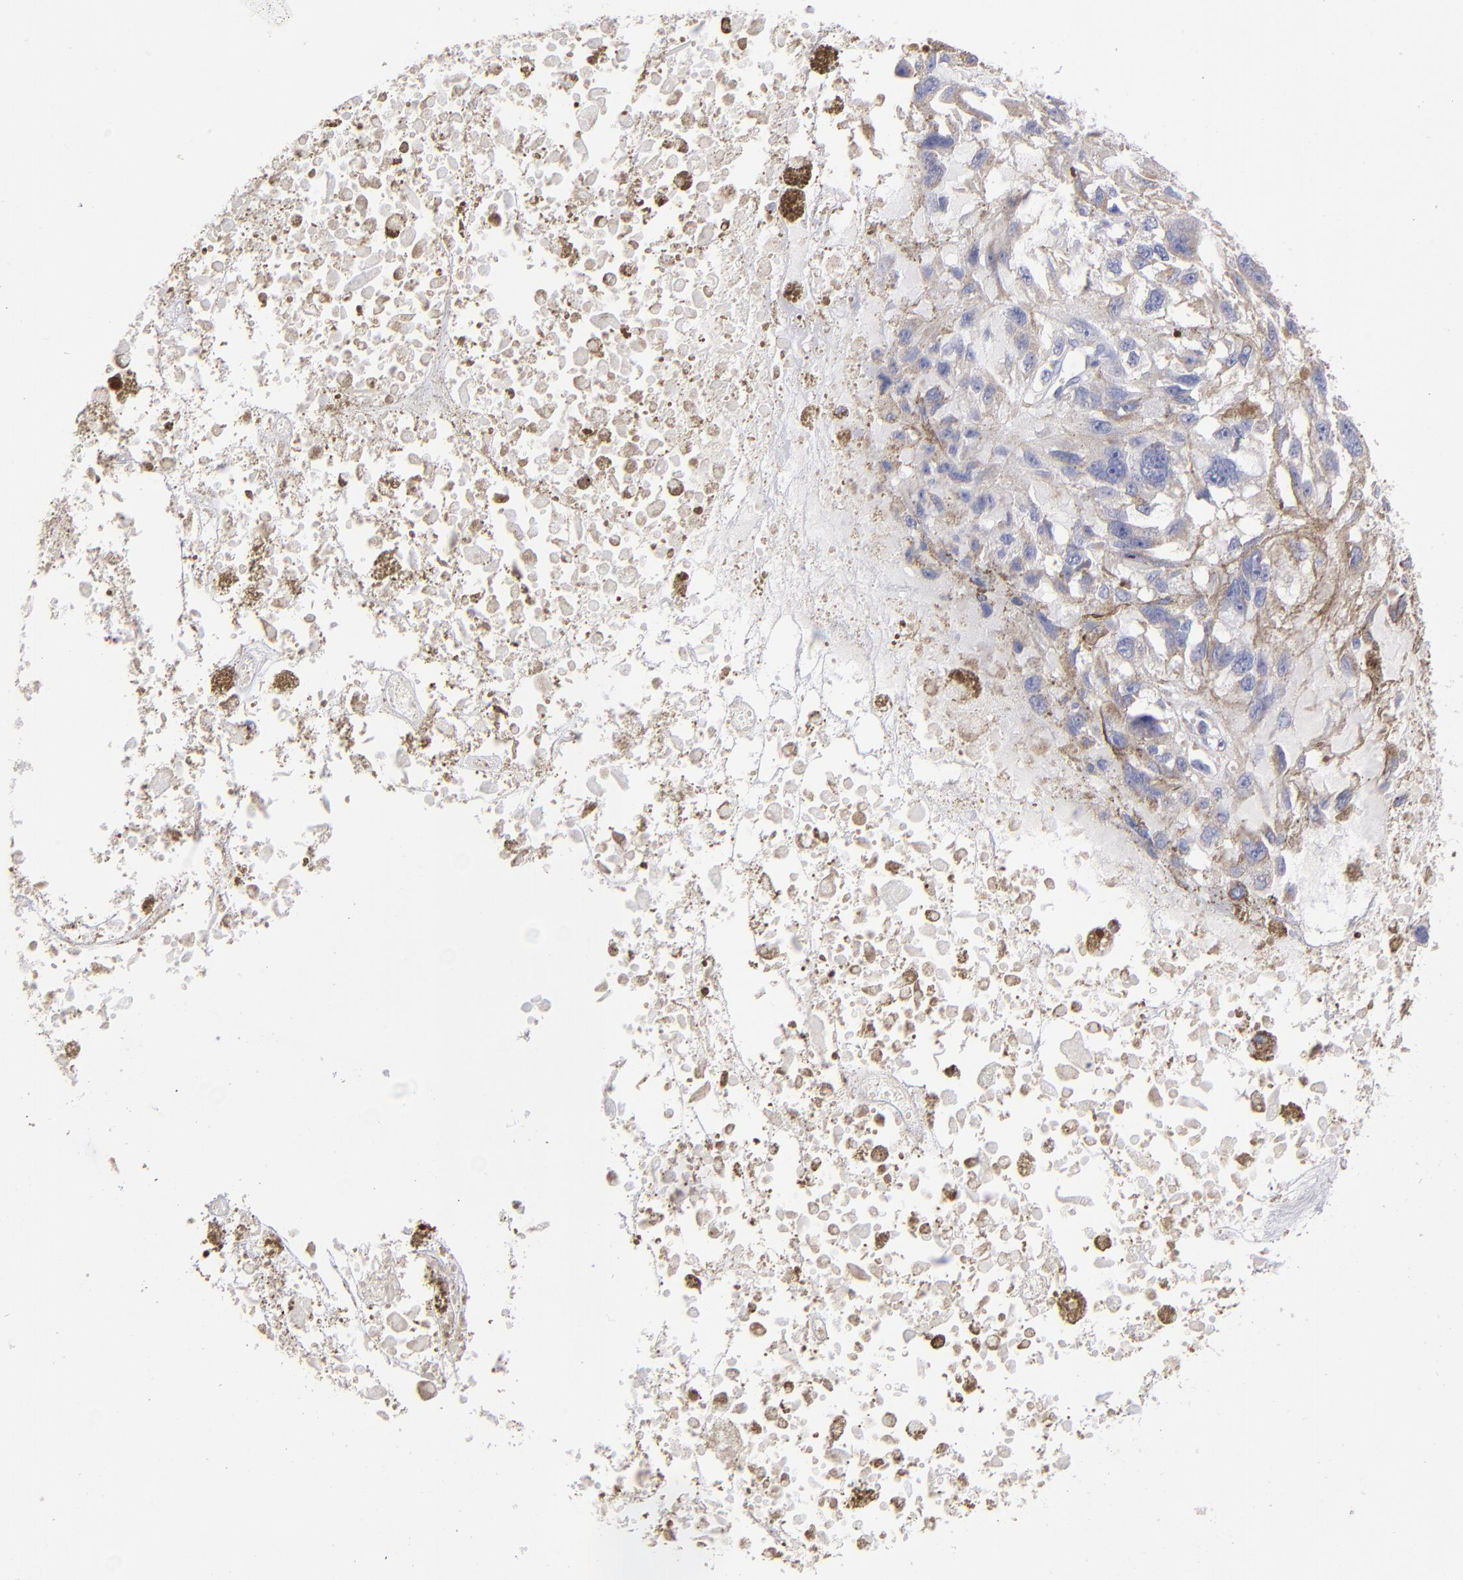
{"staining": {"intensity": "weak", "quantity": "25%-75%", "location": "cytoplasmic/membranous"}, "tissue": "melanoma", "cell_type": "Tumor cells", "image_type": "cancer", "snomed": [{"axis": "morphology", "description": "Malignant melanoma, Metastatic site"}, {"axis": "topography", "description": "Lymph node"}], "caption": "DAB (3,3'-diaminobenzidine) immunohistochemical staining of malignant melanoma (metastatic site) shows weak cytoplasmic/membranous protein staining in approximately 25%-75% of tumor cells.", "gene": "FGR", "patient": {"sex": "male", "age": 59}}